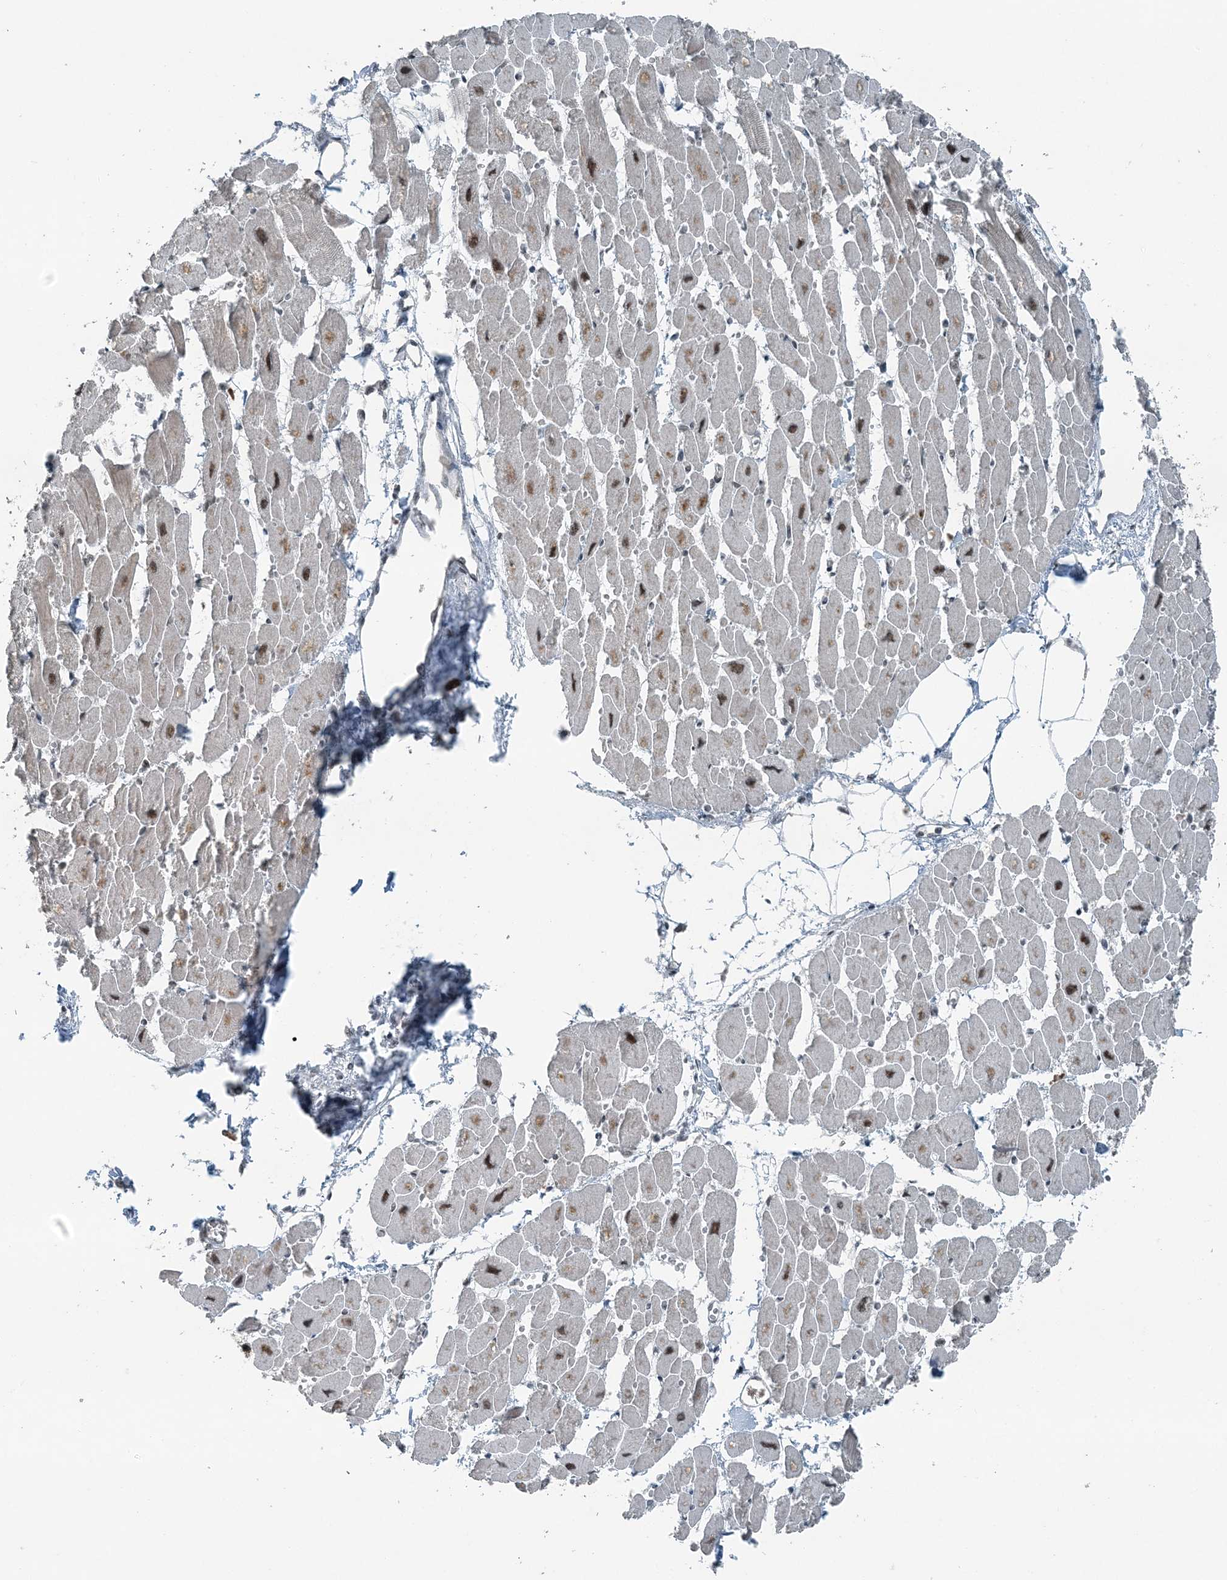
{"staining": {"intensity": "moderate", "quantity": ">75%", "location": "nuclear"}, "tissue": "heart muscle", "cell_type": "Cardiomyocytes", "image_type": "normal", "snomed": [{"axis": "morphology", "description": "Normal tissue, NOS"}, {"axis": "topography", "description": "Heart"}], "caption": "A medium amount of moderate nuclear positivity is seen in approximately >75% of cardiomyocytes in normal heart muscle.", "gene": "YTHDC1", "patient": {"sex": "female", "age": 54}}